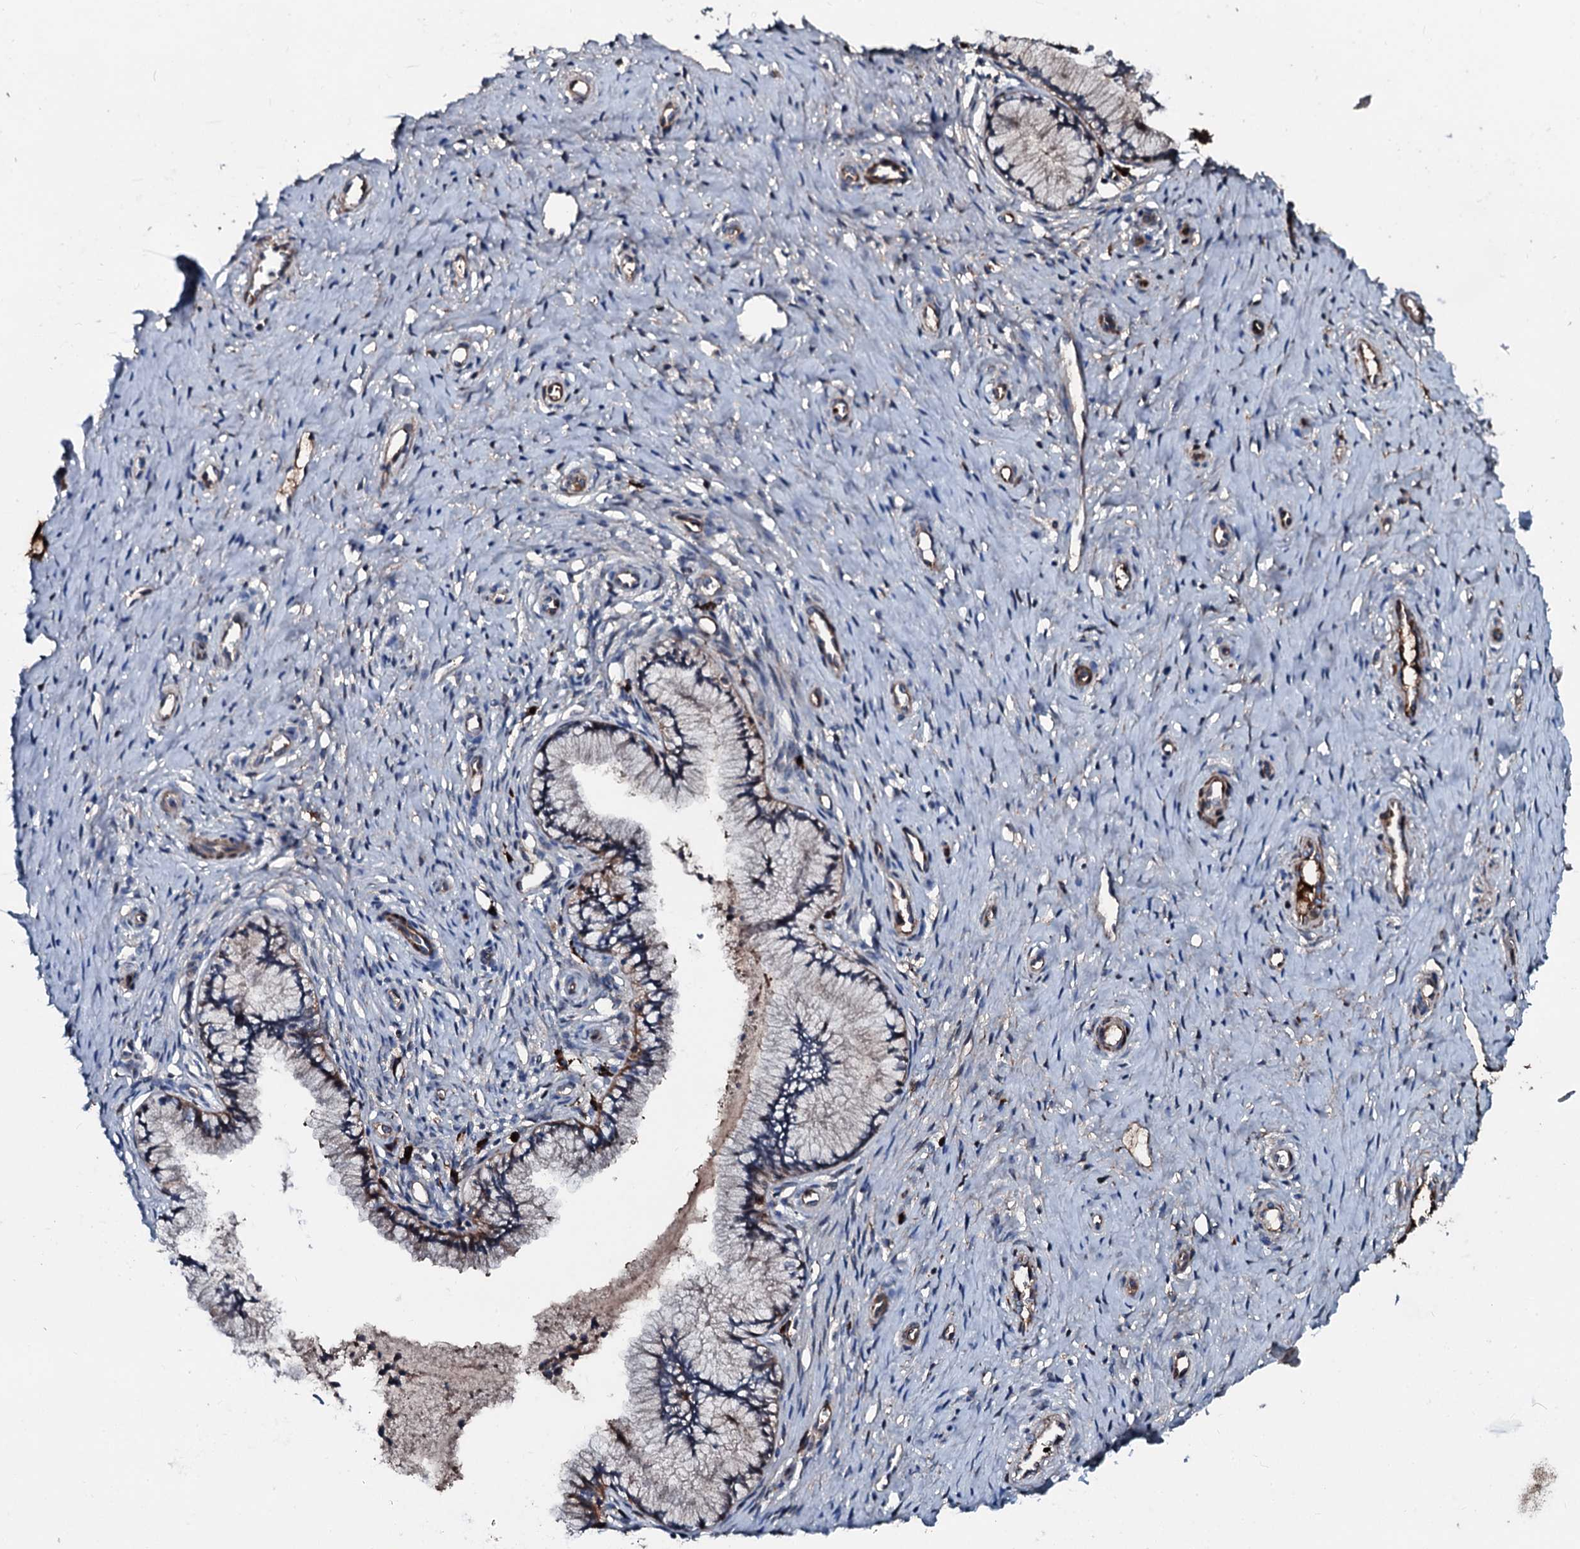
{"staining": {"intensity": "moderate", "quantity": "25%-75%", "location": "cytoplasmic/membranous"}, "tissue": "cervix", "cell_type": "Glandular cells", "image_type": "normal", "snomed": [{"axis": "morphology", "description": "Normal tissue, NOS"}, {"axis": "topography", "description": "Cervix"}], "caption": "DAB immunohistochemical staining of normal cervix displays moderate cytoplasmic/membranous protein expression in approximately 25%-75% of glandular cells.", "gene": "AARS1", "patient": {"sex": "female", "age": 36}}